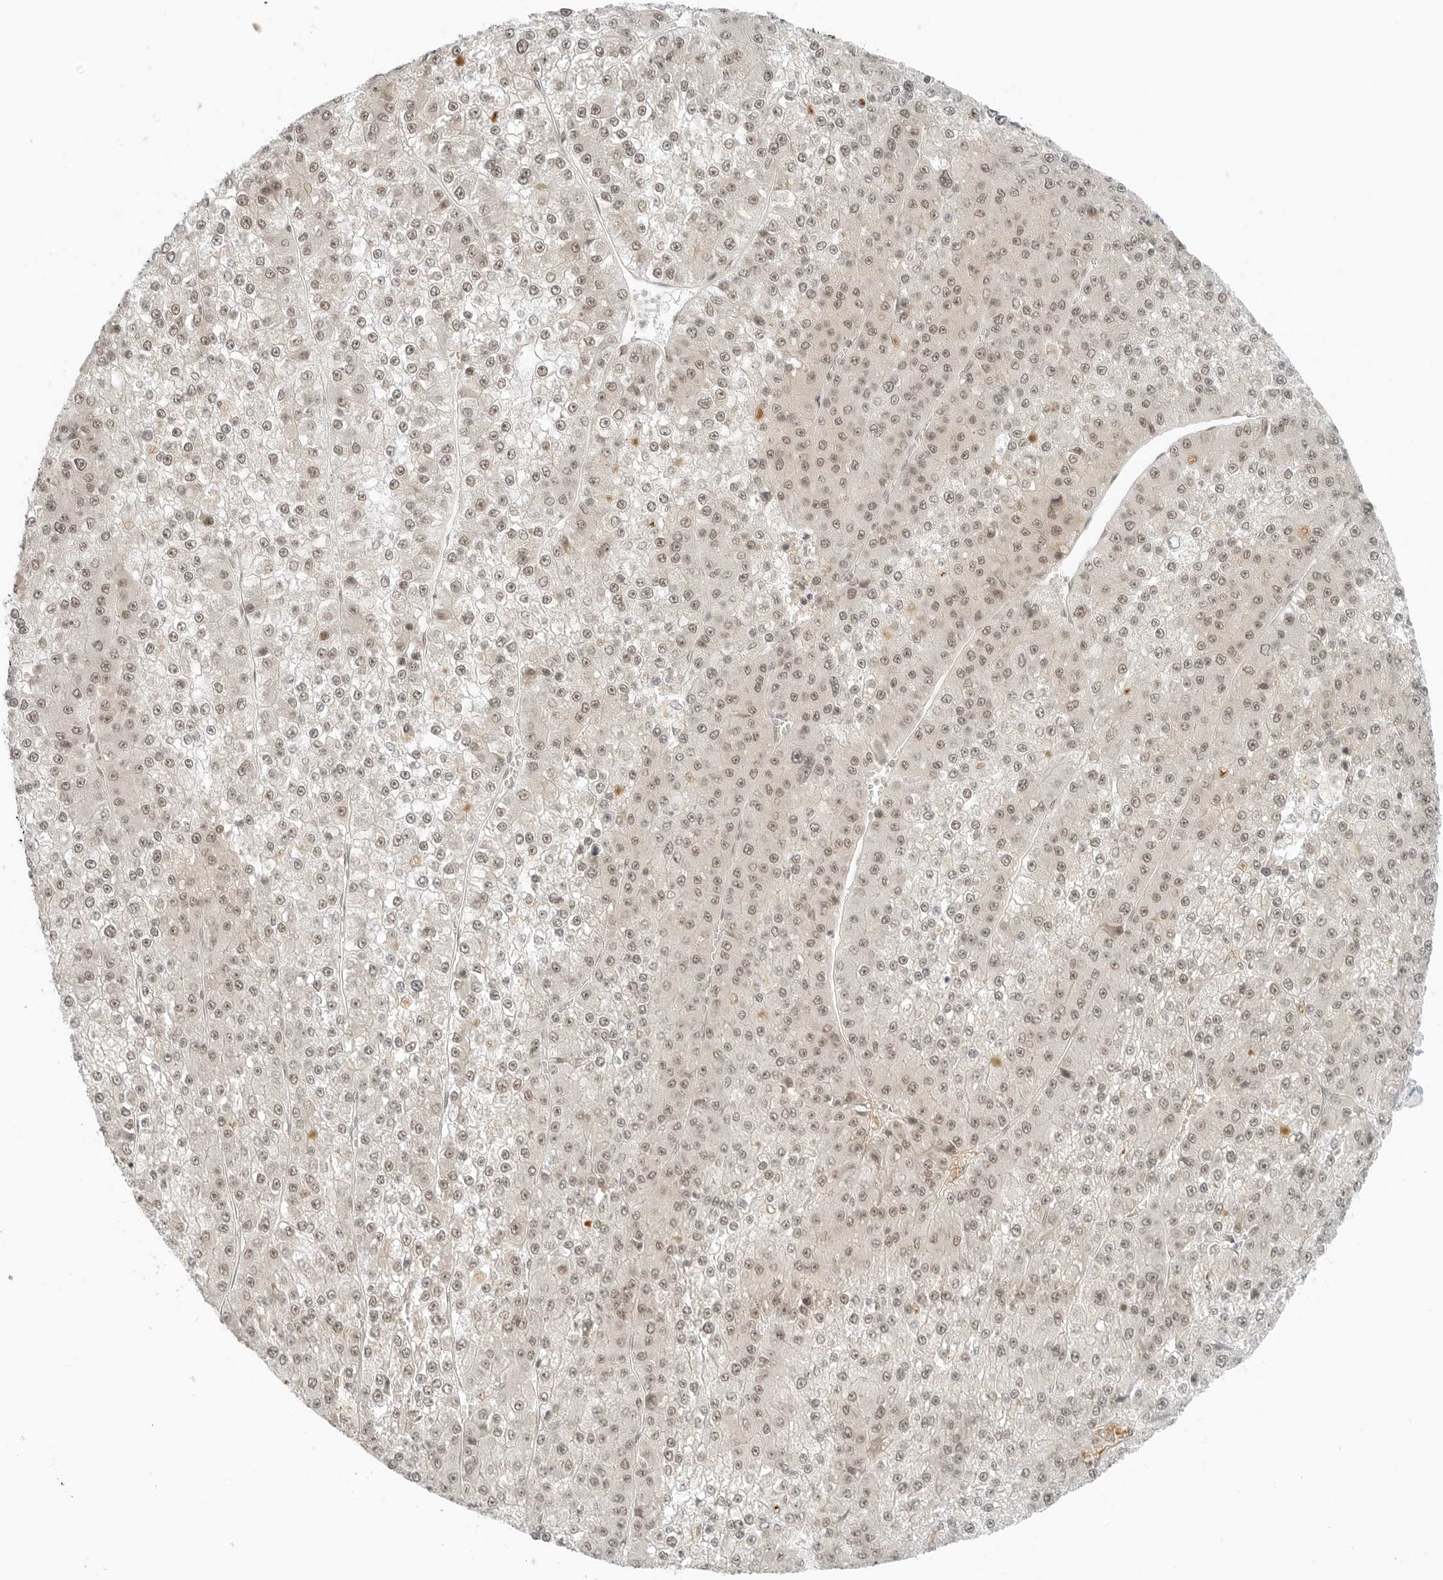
{"staining": {"intensity": "weak", "quantity": ">75%", "location": "nuclear"}, "tissue": "liver cancer", "cell_type": "Tumor cells", "image_type": "cancer", "snomed": [{"axis": "morphology", "description": "Carcinoma, Hepatocellular, NOS"}, {"axis": "topography", "description": "Liver"}], "caption": "This is an image of immunohistochemistry (IHC) staining of liver hepatocellular carcinoma, which shows weak positivity in the nuclear of tumor cells.", "gene": "NEO1", "patient": {"sex": "female", "age": 73}}